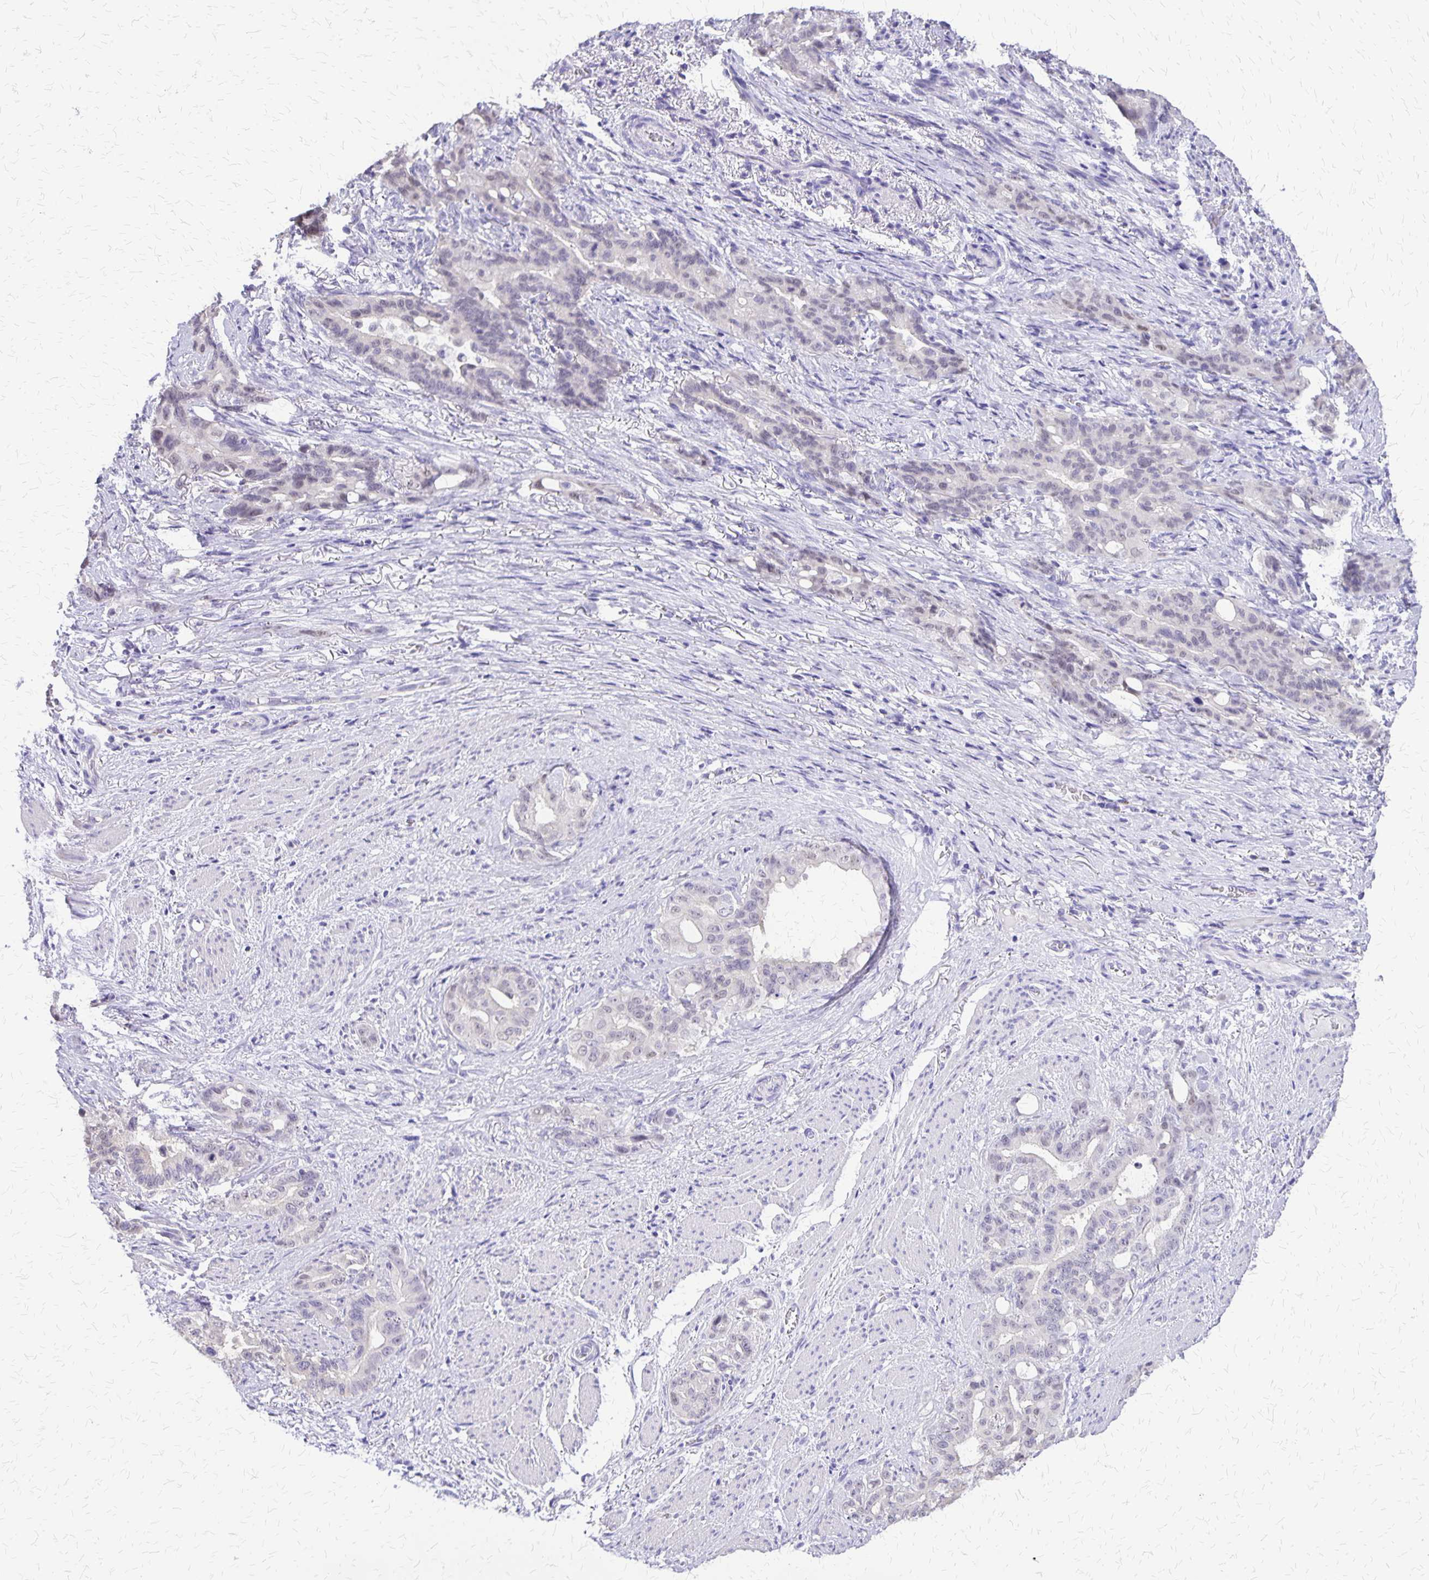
{"staining": {"intensity": "weak", "quantity": "25%-75%", "location": "nuclear"}, "tissue": "stomach cancer", "cell_type": "Tumor cells", "image_type": "cancer", "snomed": [{"axis": "morphology", "description": "Normal tissue, NOS"}, {"axis": "morphology", "description": "Adenocarcinoma, NOS"}, {"axis": "topography", "description": "Esophagus"}, {"axis": "topography", "description": "Stomach, upper"}], "caption": "Tumor cells demonstrate weak nuclear positivity in about 25%-75% of cells in stomach cancer (adenocarcinoma). The protein is stained brown, and the nuclei are stained in blue (DAB IHC with brightfield microscopy, high magnification).", "gene": "SI", "patient": {"sex": "male", "age": 62}}